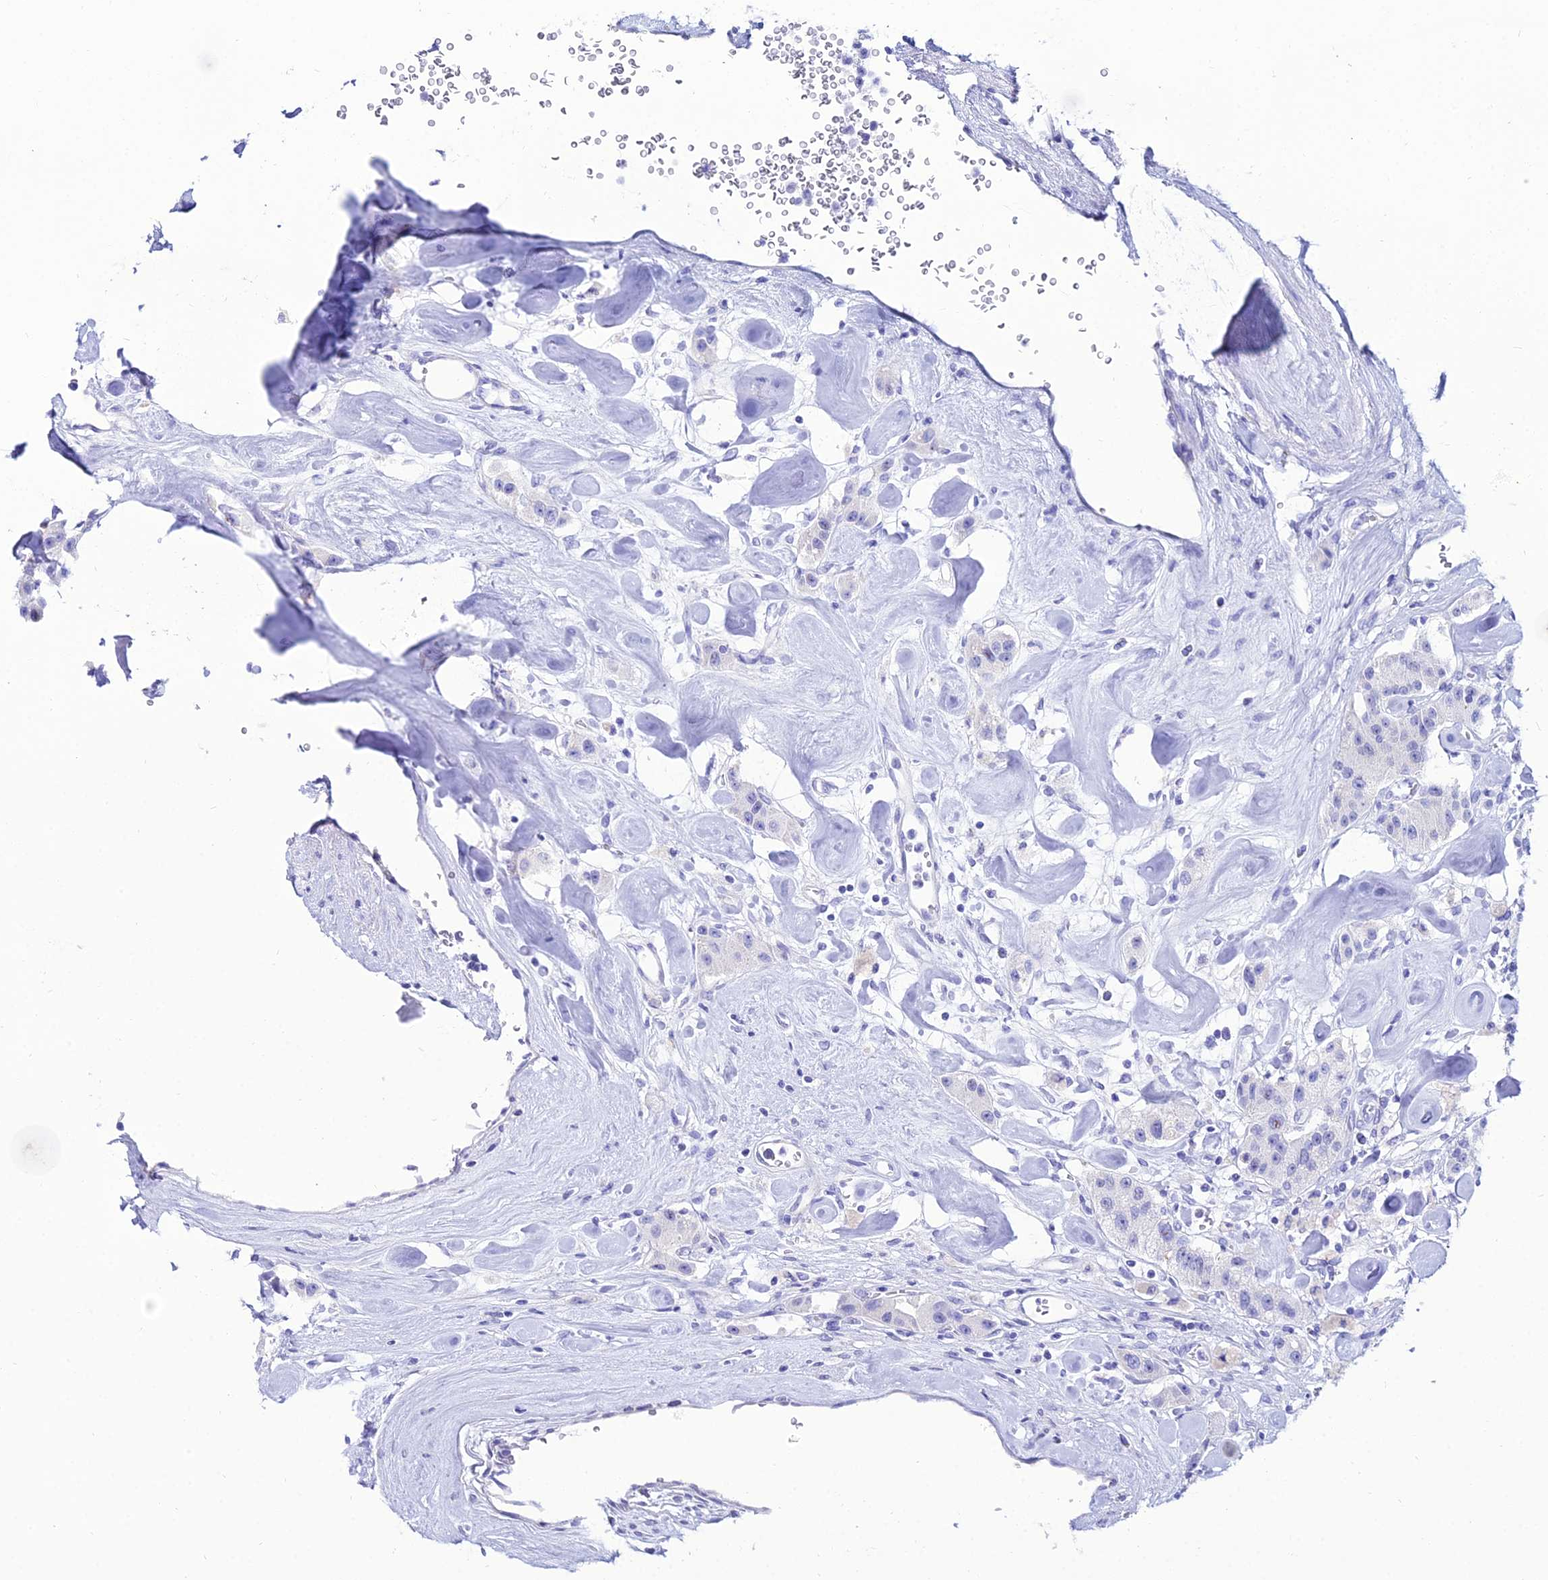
{"staining": {"intensity": "negative", "quantity": "none", "location": "none"}, "tissue": "carcinoid", "cell_type": "Tumor cells", "image_type": "cancer", "snomed": [{"axis": "morphology", "description": "Carcinoid, malignant, NOS"}, {"axis": "topography", "description": "Pancreas"}], "caption": "A histopathology image of human carcinoid is negative for staining in tumor cells.", "gene": "OR4D5", "patient": {"sex": "male", "age": 41}}